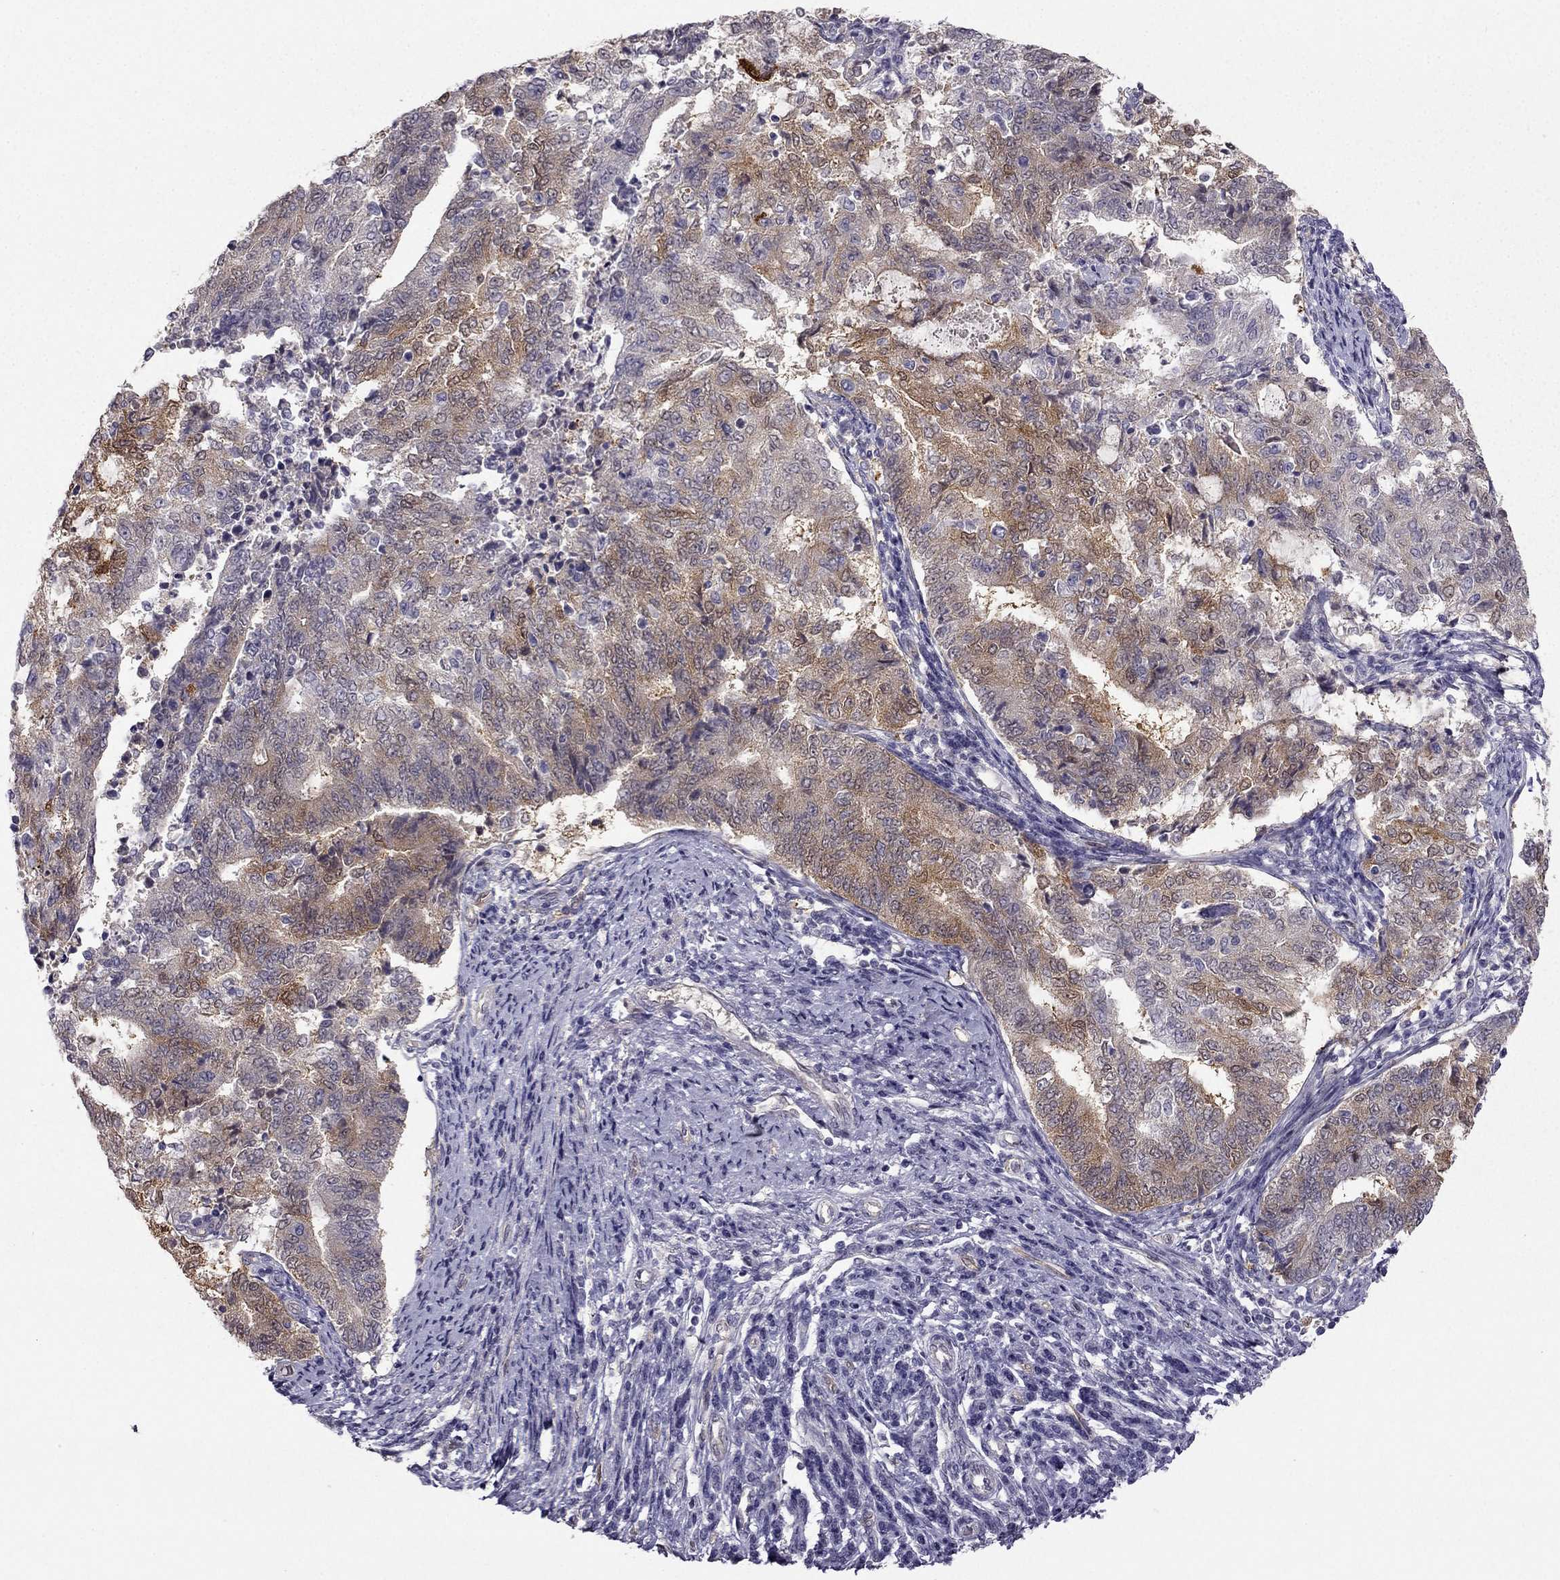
{"staining": {"intensity": "weak", "quantity": ">75%", "location": "cytoplasmic/membranous"}, "tissue": "endometrial cancer", "cell_type": "Tumor cells", "image_type": "cancer", "snomed": [{"axis": "morphology", "description": "Adenocarcinoma, NOS"}, {"axis": "topography", "description": "Endometrium"}], "caption": "Protein expression analysis of human endometrial cancer reveals weak cytoplasmic/membranous expression in about >75% of tumor cells.", "gene": "NQO1", "patient": {"sex": "female", "age": 65}}